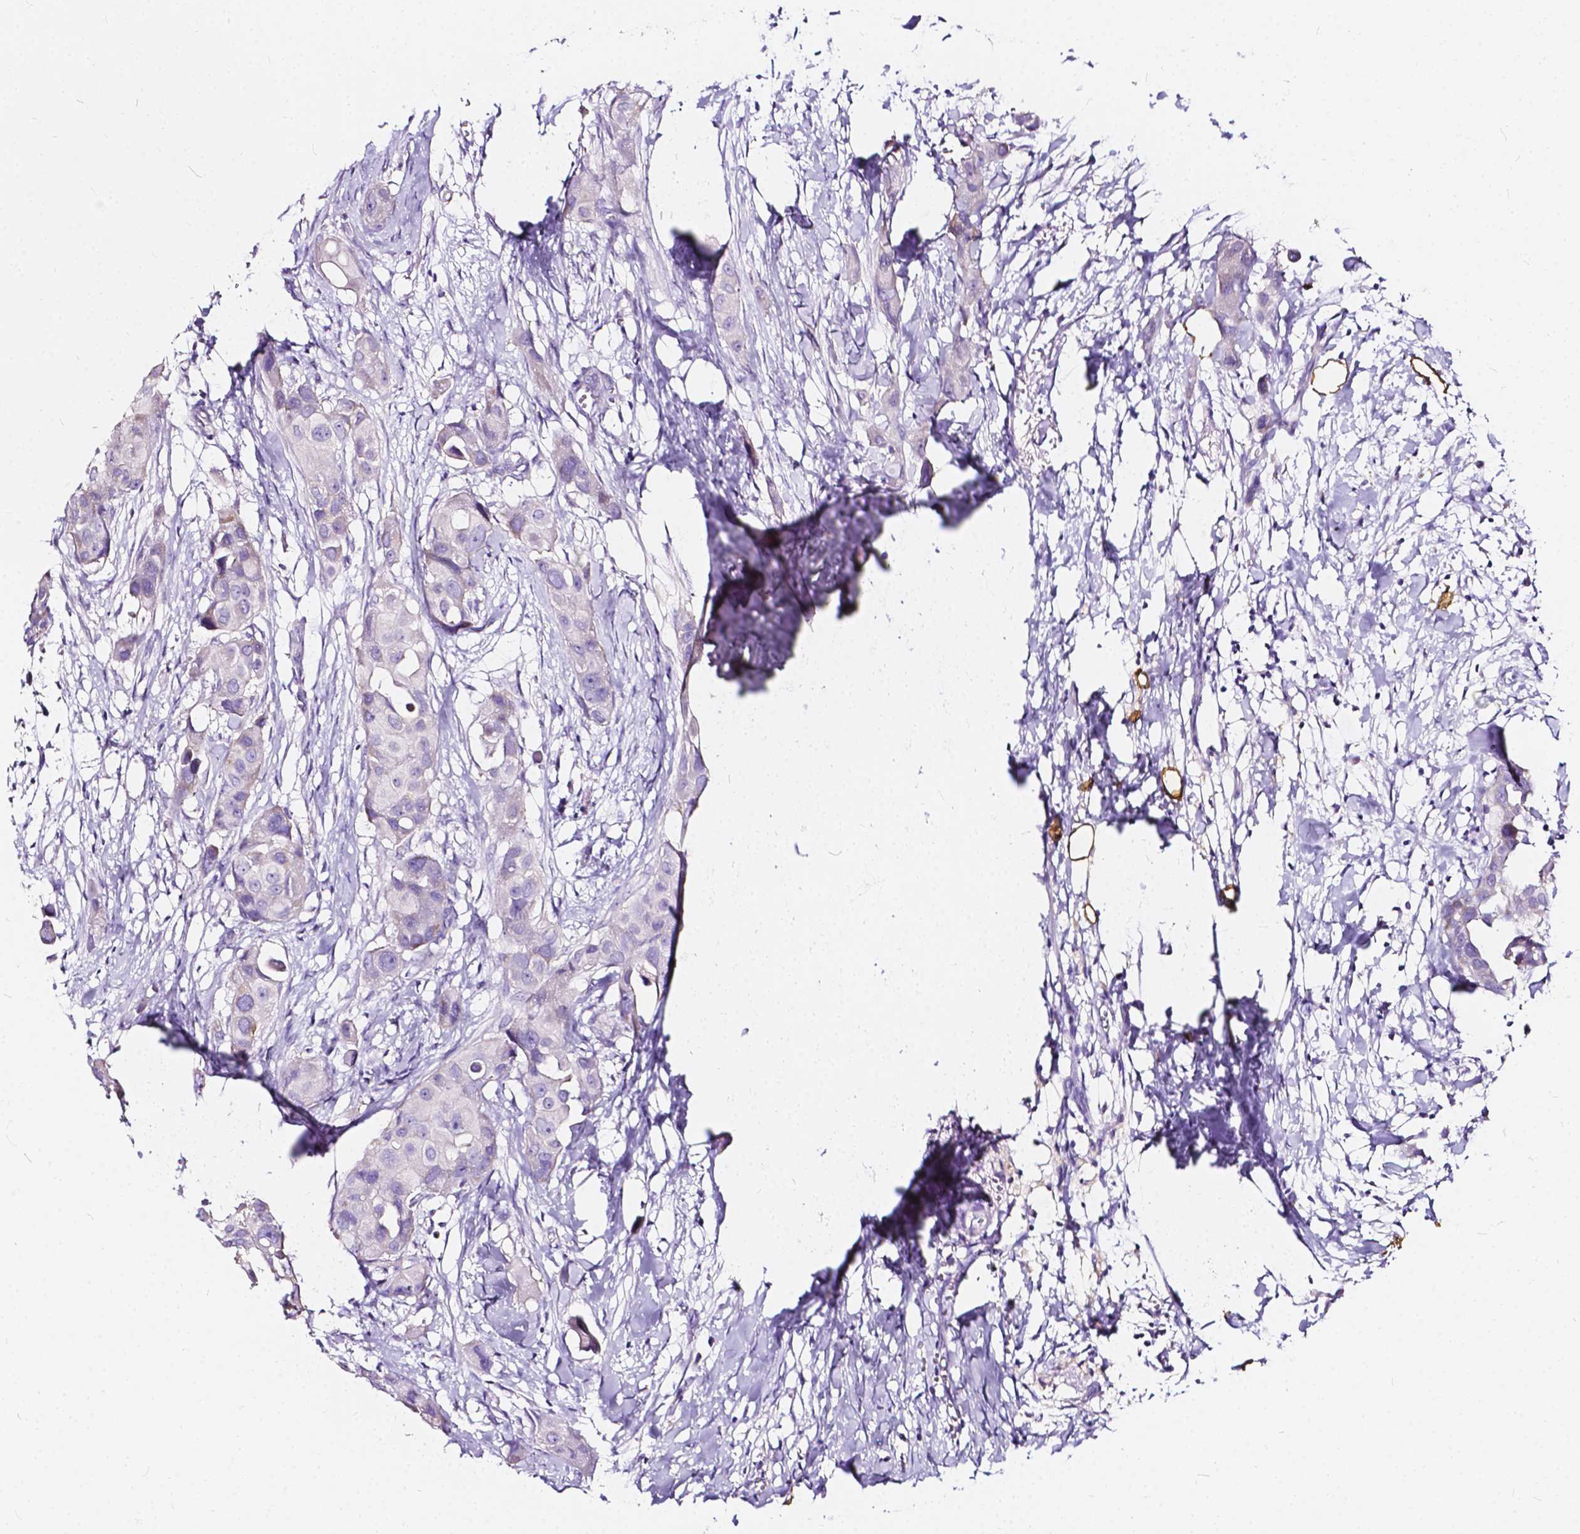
{"staining": {"intensity": "negative", "quantity": "none", "location": "none"}, "tissue": "breast cancer", "cell_type": "Tumor cells", "image_type": "cancer", "snomed": [{"axis": "morphology", "description": "Duct carcinoma"}, {"axis": "topography", "description": "Breast"}], "caption": "Tumor cells are negative for brown protein staining in breast intraductal carcinoma. (Brightfield microscopy of DAB (3,3'-diaminobenzidine) immunohistochemistry (IHC) at high magnification).", "gene": "CLSTN2", "patient": {"sex": "female", "age": 38}}